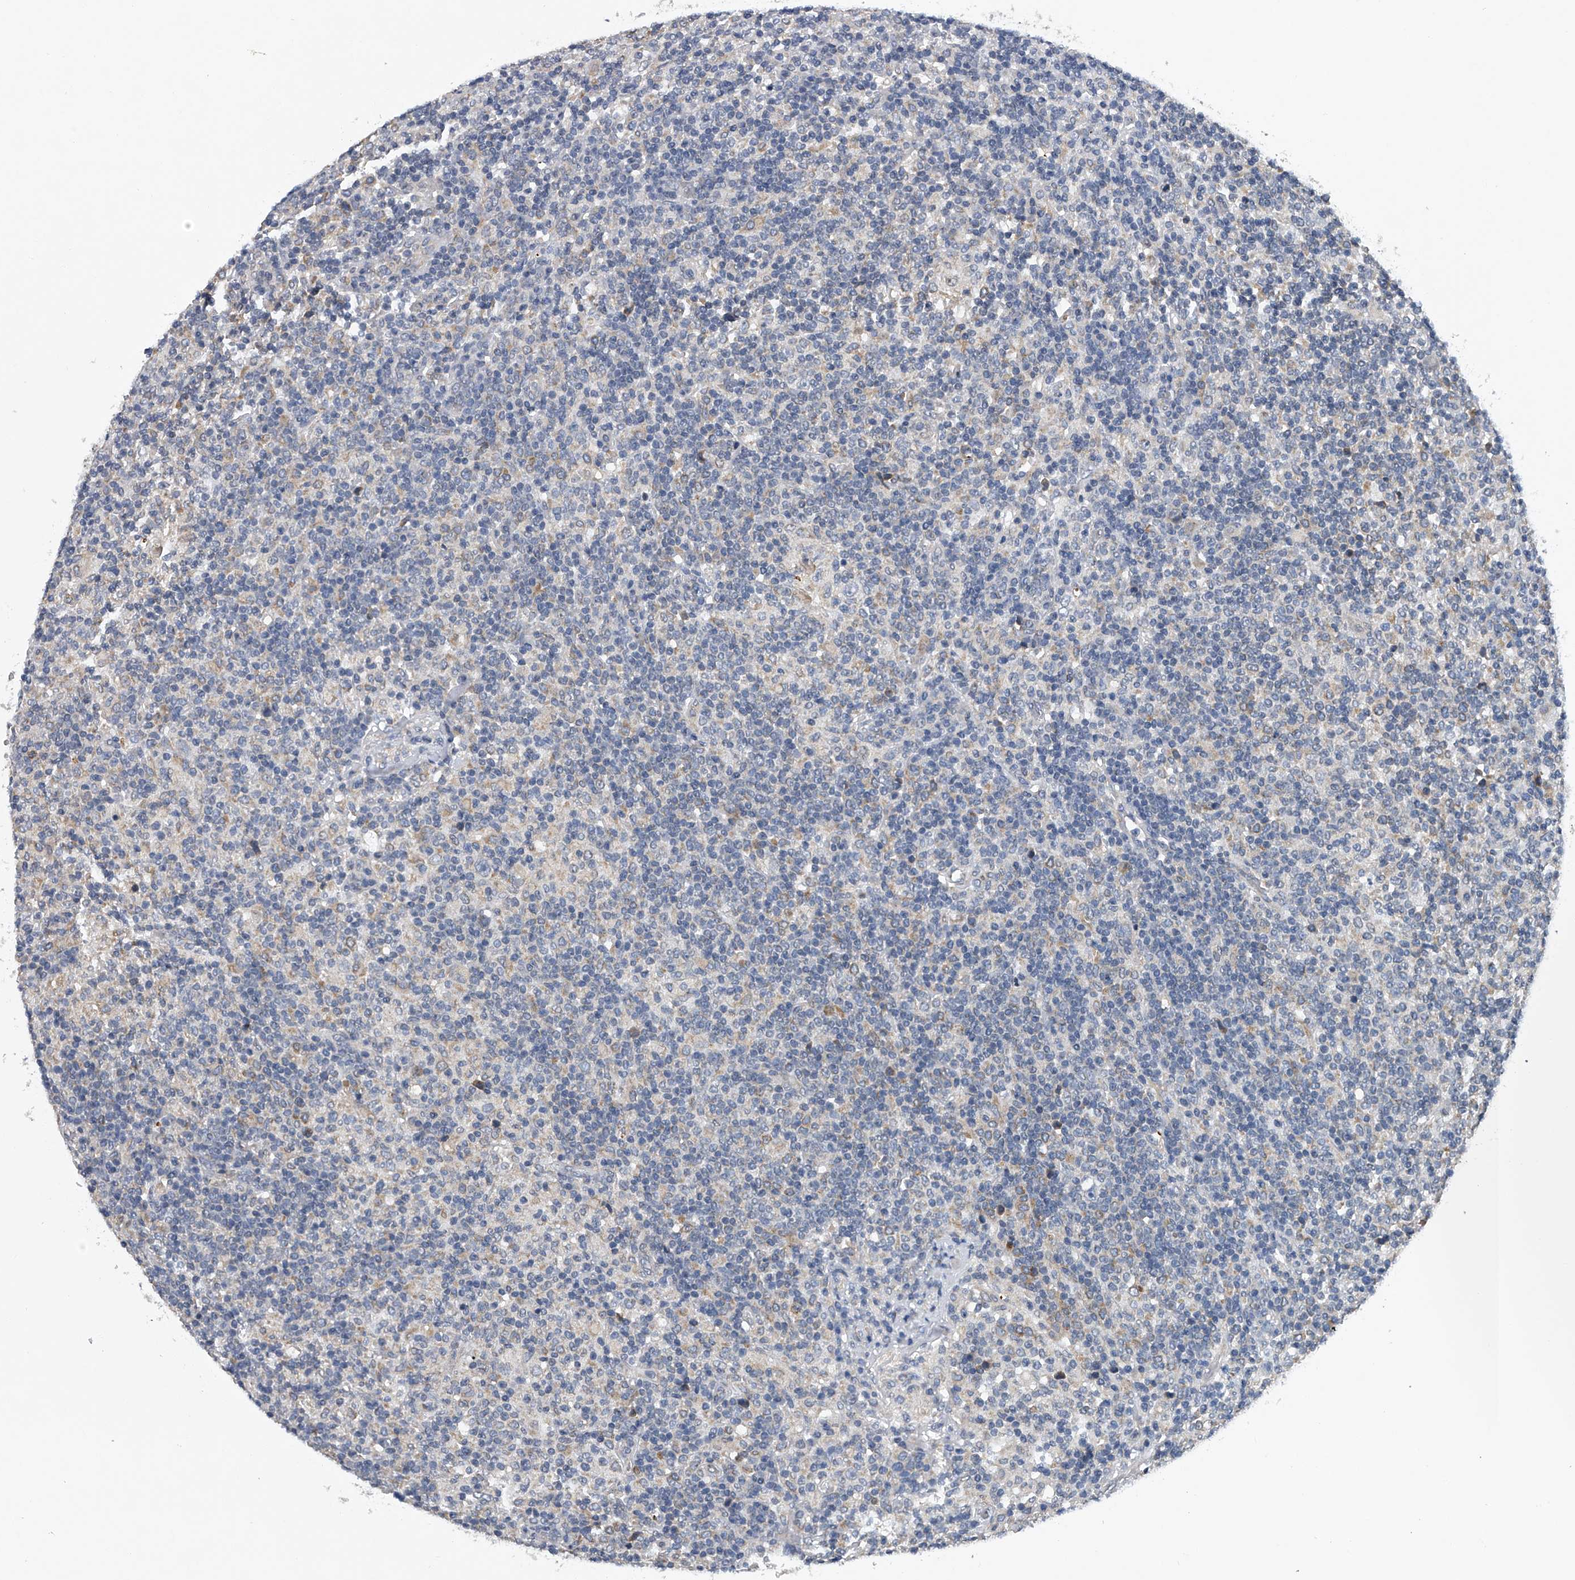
{"staining": {"intensity": "weak", "quantity": "<25%", "location": "cytoplasmic/membranous"}, "tissue": "lymphoma", "cell_type": "Tumor cells", "image_type": "cancer", "snomed": [{"axis": "morphology", "description": "Hodgkin's disease, NOS"}, {"axis": "topography", "description": "Lymph node"}], "caption": "The immunohistochemistry histopathology image has no significant positivity in tumor cells of Hodgkin's disease tissue. The staining is performed using DAB (3,3'-diaminobenzidine) brown chromogen with nuclei counter-stained in using hematoxylin.", "gene": "RNF5", "patient": {"sex": "male", "age": 70}}